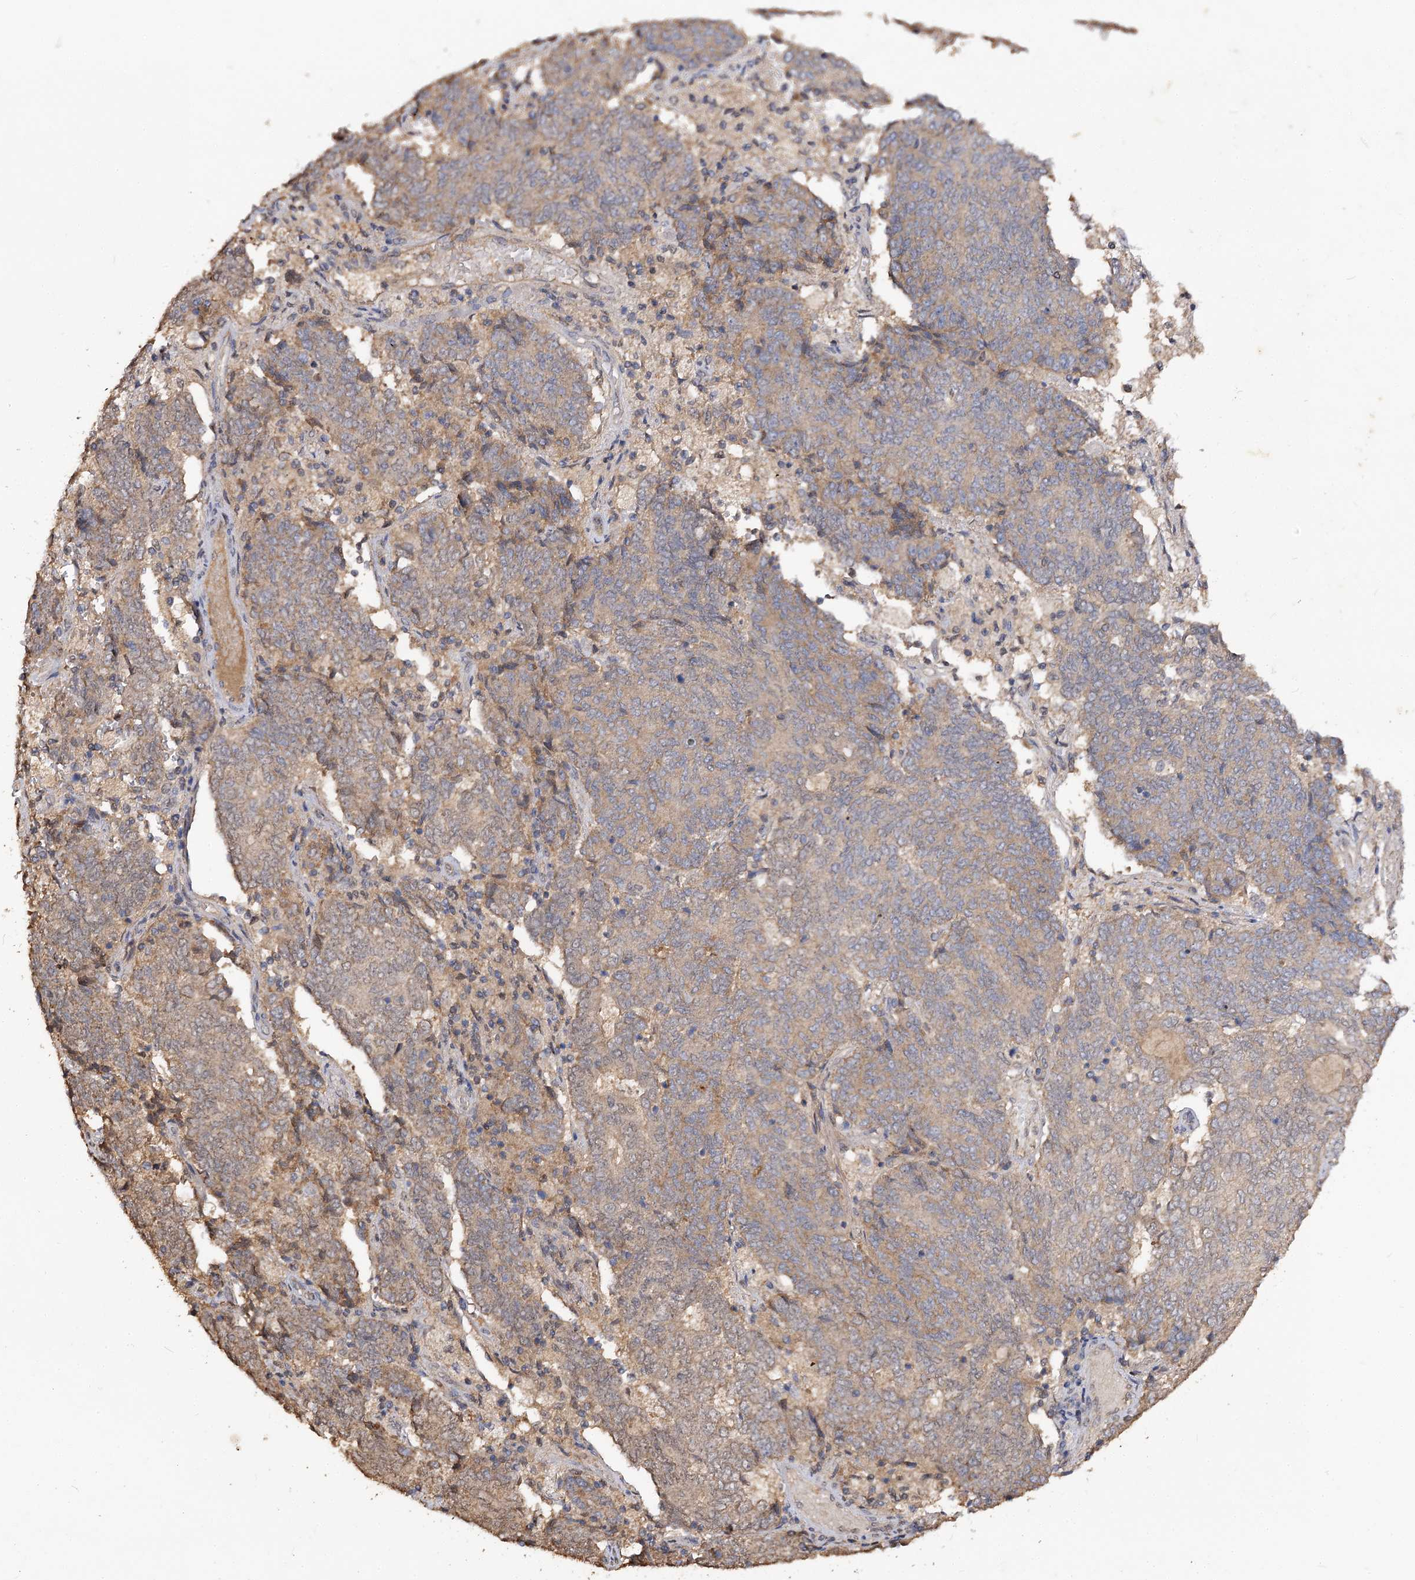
{"staining": {"intensity": "moderate", "quantity": ">75%", "location": "cytoplasmic/membranous"}, "tissue": "endometrial cancer", "cell_type": "Tumor cells", "image_type": "cancer", "snomed": [{"axis": "morphology", "description": "Adenocarcinoma, NOS"}, {"axis": "topography", "description": "Endometrium"}], "caption": "Protein expression by immunohistochemistry demonstrates moderate cytoplasmic/membranous positivity in approximately >75% of tumor cells in endometrial adenocarcinoma.", "gene": "ARL13A", "patient": {"sex": "female", "age": 80}}